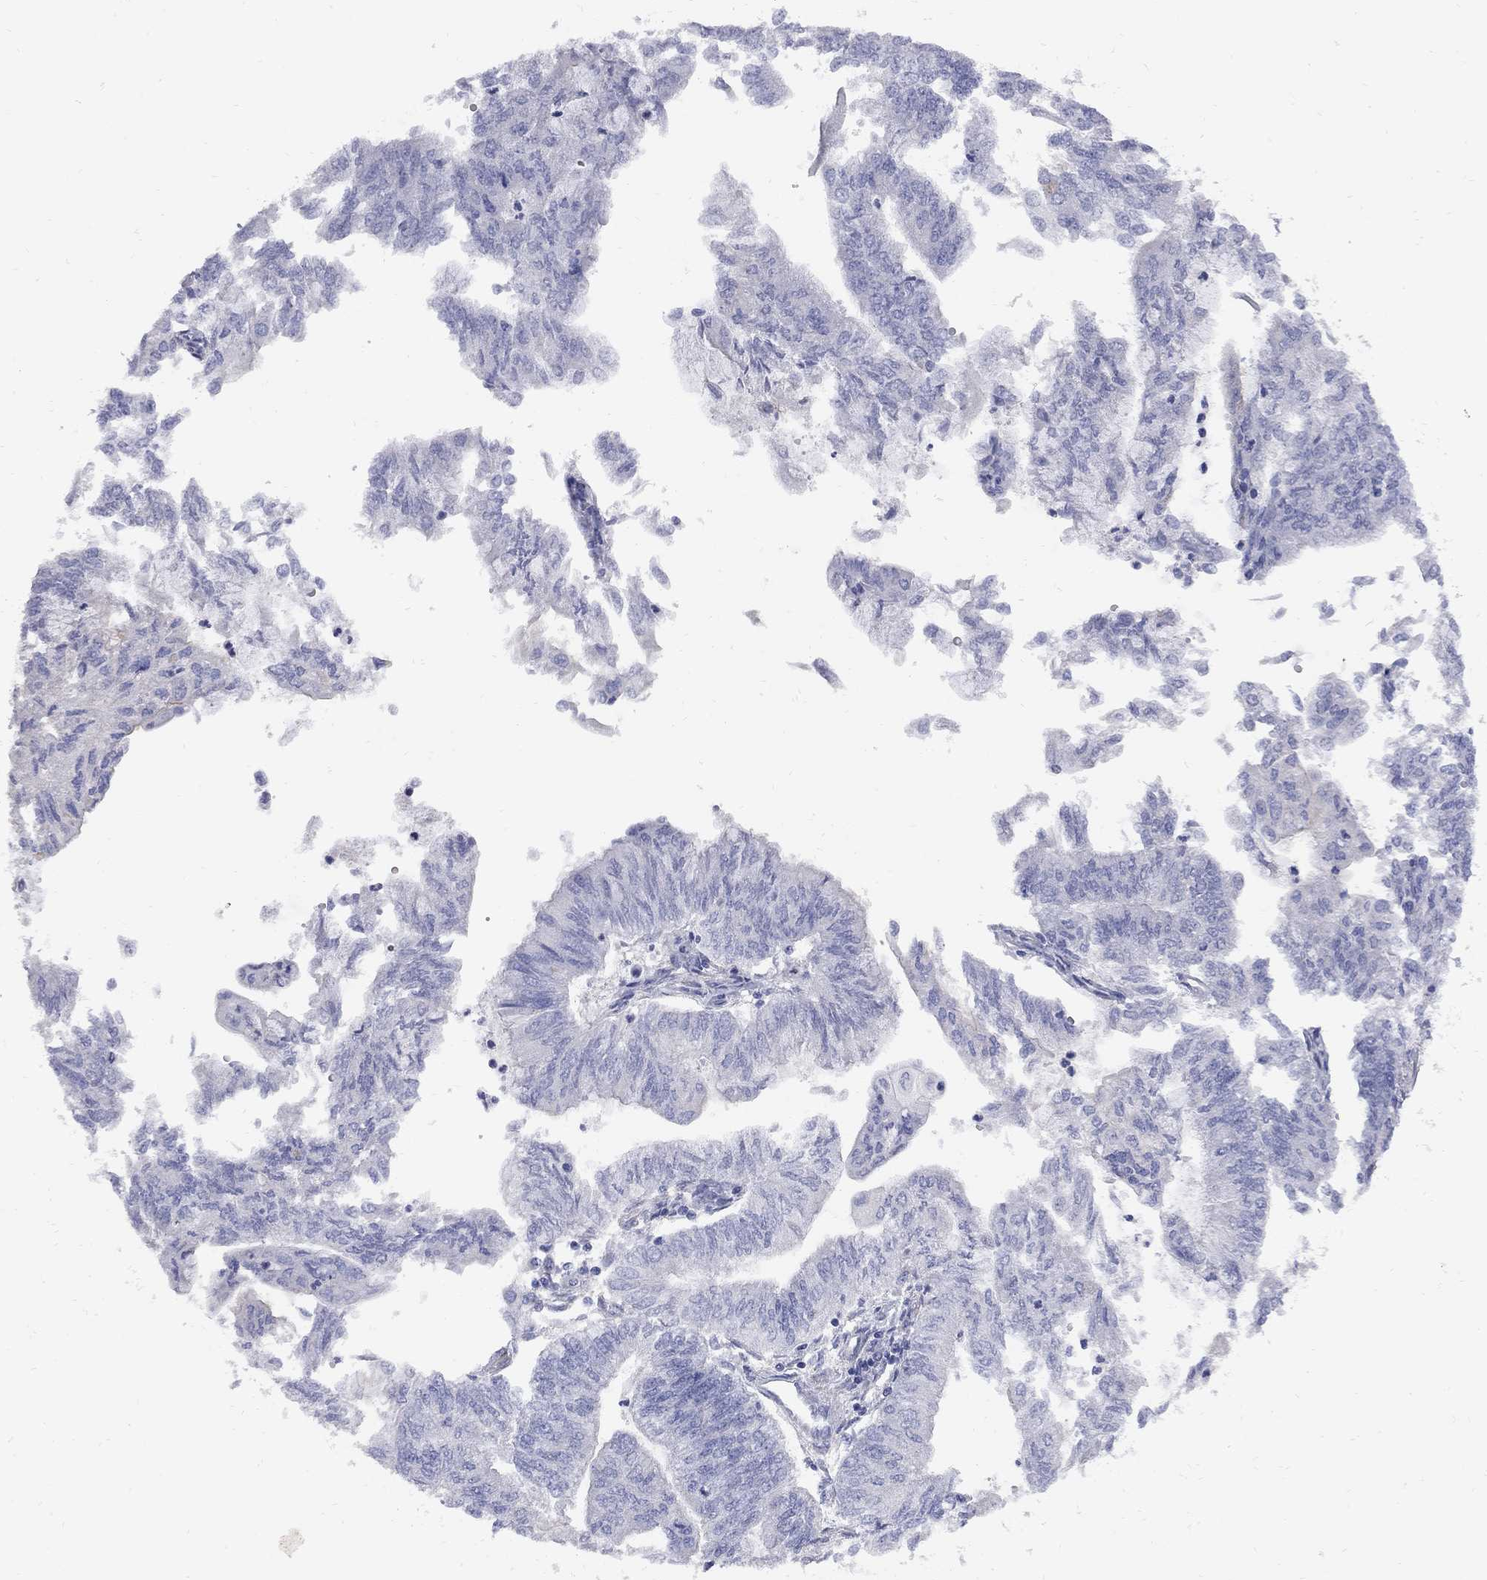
{"staining": {"intensity": "negative", "quantity": "none", "location": "none"}, "tissue": "endometrial cancer", "cell_type": "Tumor cells", "image_type": "cancer", "snomed": [{"axis": "morphology", "description": "Adenocarcinoma, NOS"}, {"axis": "topography", "description": "Endometrium"}], "caption": "Protein analysis of adenocarcinoma (endometrial) demonstrates no significant positivity in tumor cells.", "gene": "MTHFR", "patient": {"sex": "female", "age": 59}}